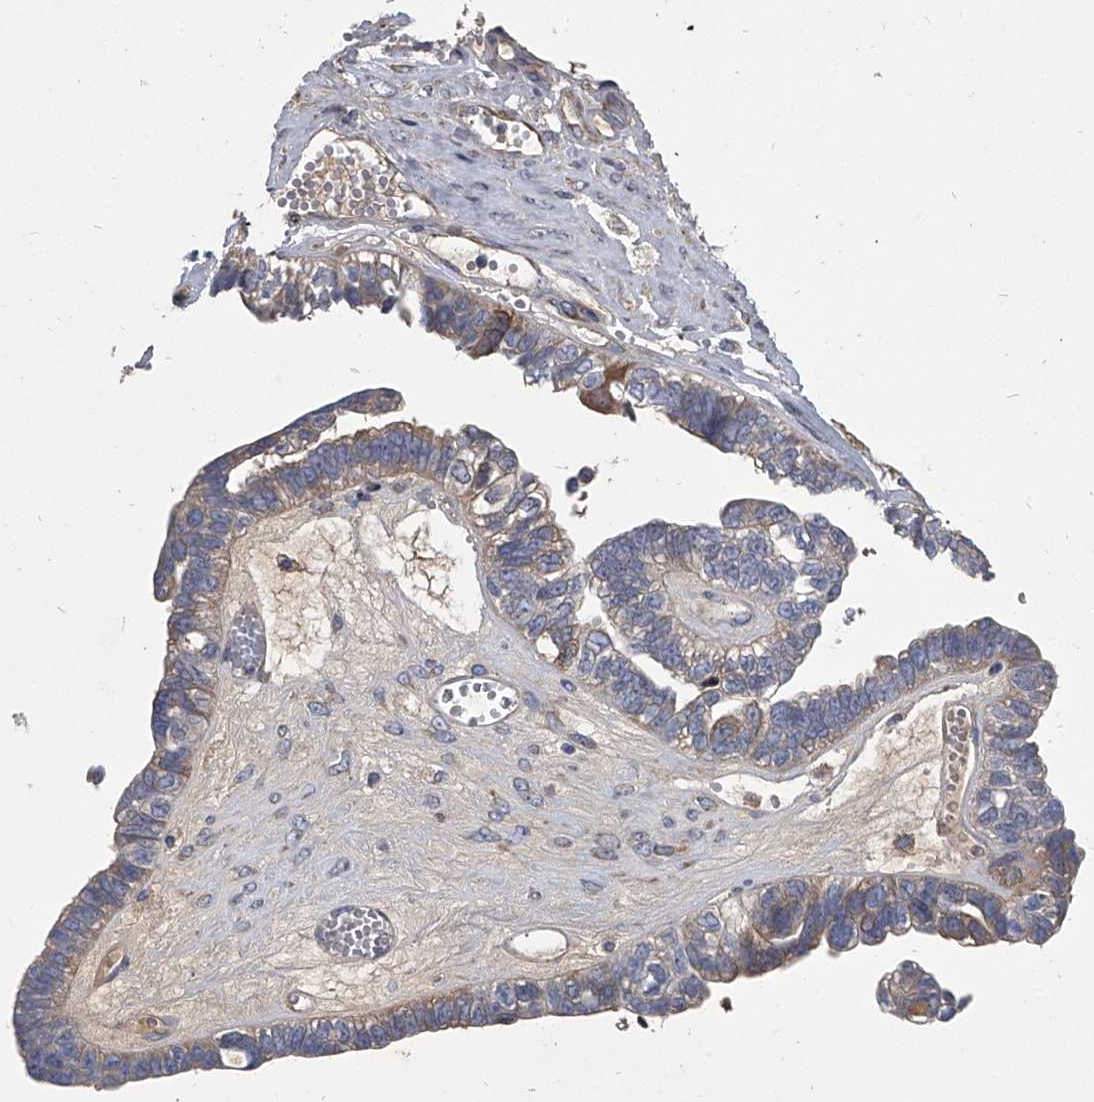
{"staining": {"intensity": "weak", "quantity": "<25%", "location": "cytoplasmic/membranous"}, "tissue": "ovarian cancer", "cell_type": "Tumor cells", "image_type": "cancer", "snomed": [{"axis": "morphology", "description": "Cystadenocarcinoma, serous, NOS"}, {"axis": "topography", "description": "Ovary"}], "caption": "This is an immunohistochemistry (IHC) photomicrograph of human ovarian serous cystadenocarcinoma. There is no staining in tumor cells.", "gene": "CCR4", "patient": {"sex": "female", "age": 79}}